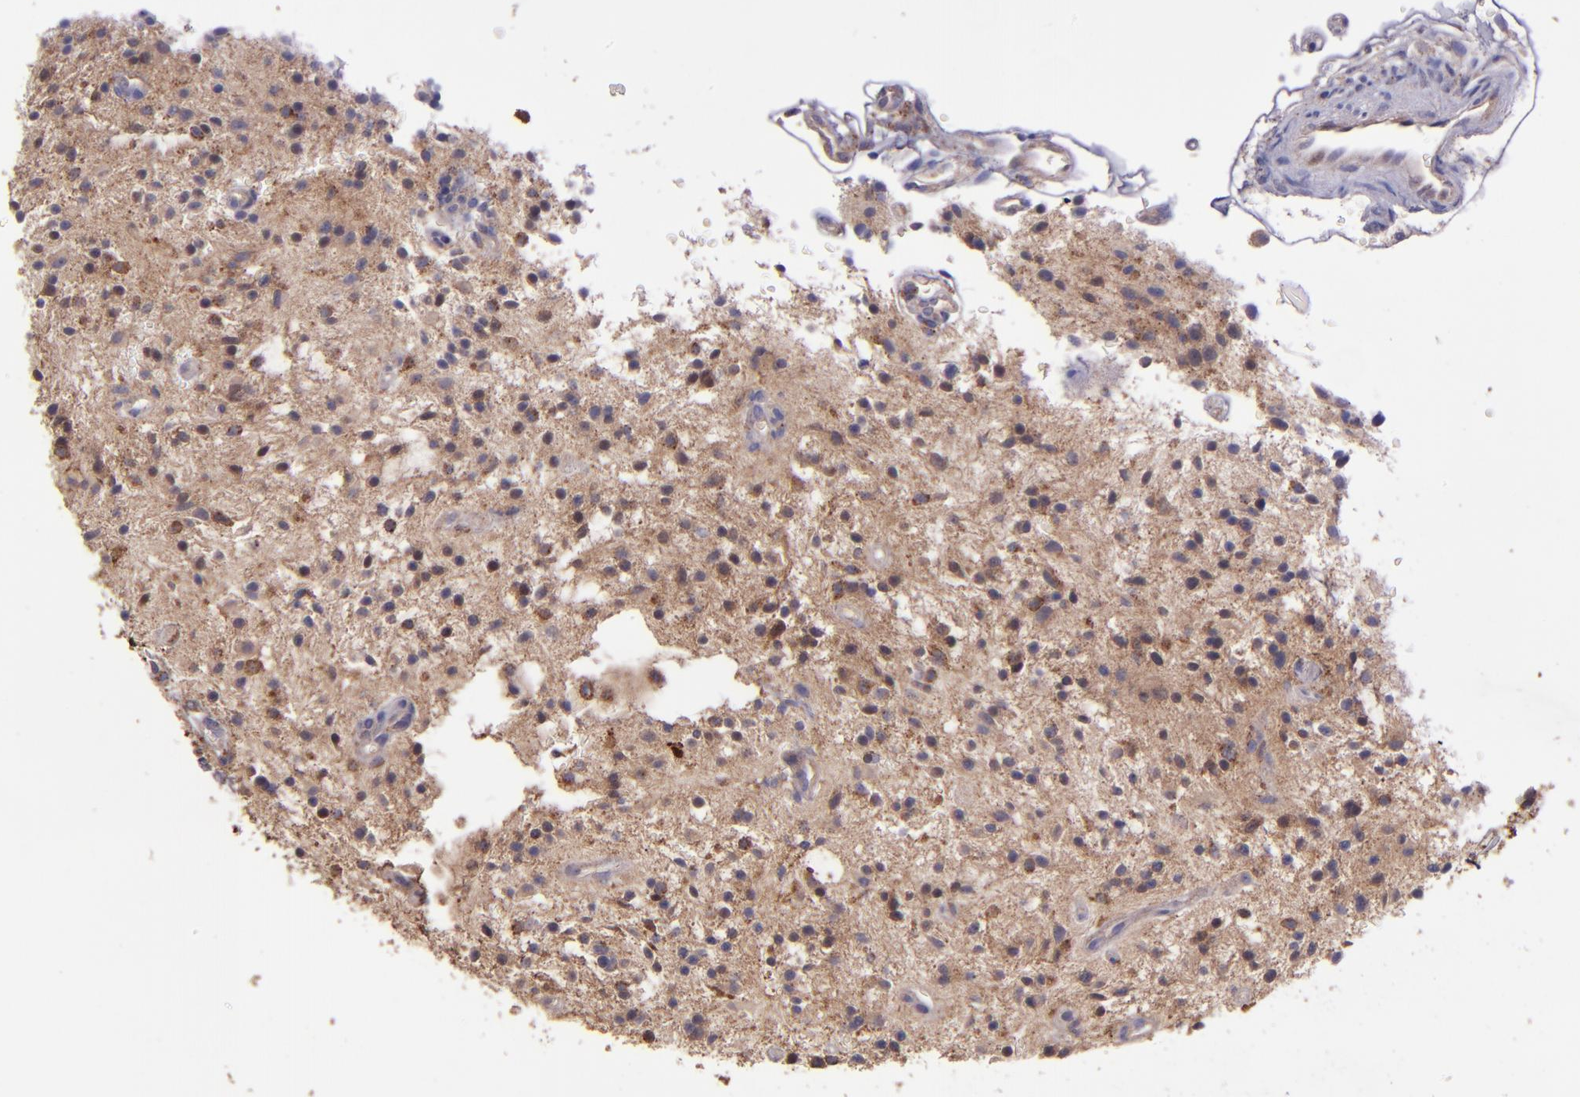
{"staining": {"intensity": "moderate", "quantity": "<25%", "location": "cytoplasmic/membranous"}, "tissue": "glioma", "cell_type": "Tumor cells", "image_type": "cancer", "snomed": [{"axis": "morphology", "description": "Glioma, malignant, NOS"}, {"axis": "topography", "description": "Cerebellum"}], "caption": "Immunohistochemistry (IHC) staining of malignant glioma, which shows low levels of moderate cytoplasmic/membranous staining in approximately <25% of tumor cells indicating moderate cytoplasmic/membranous protein staining. The staining was performed using DAB (brown) for protein detection and nuclei were counterstained in hematoxylin (blue).", "gene": "WASHC1", "patient": {"sex": "female", "age": 10}}